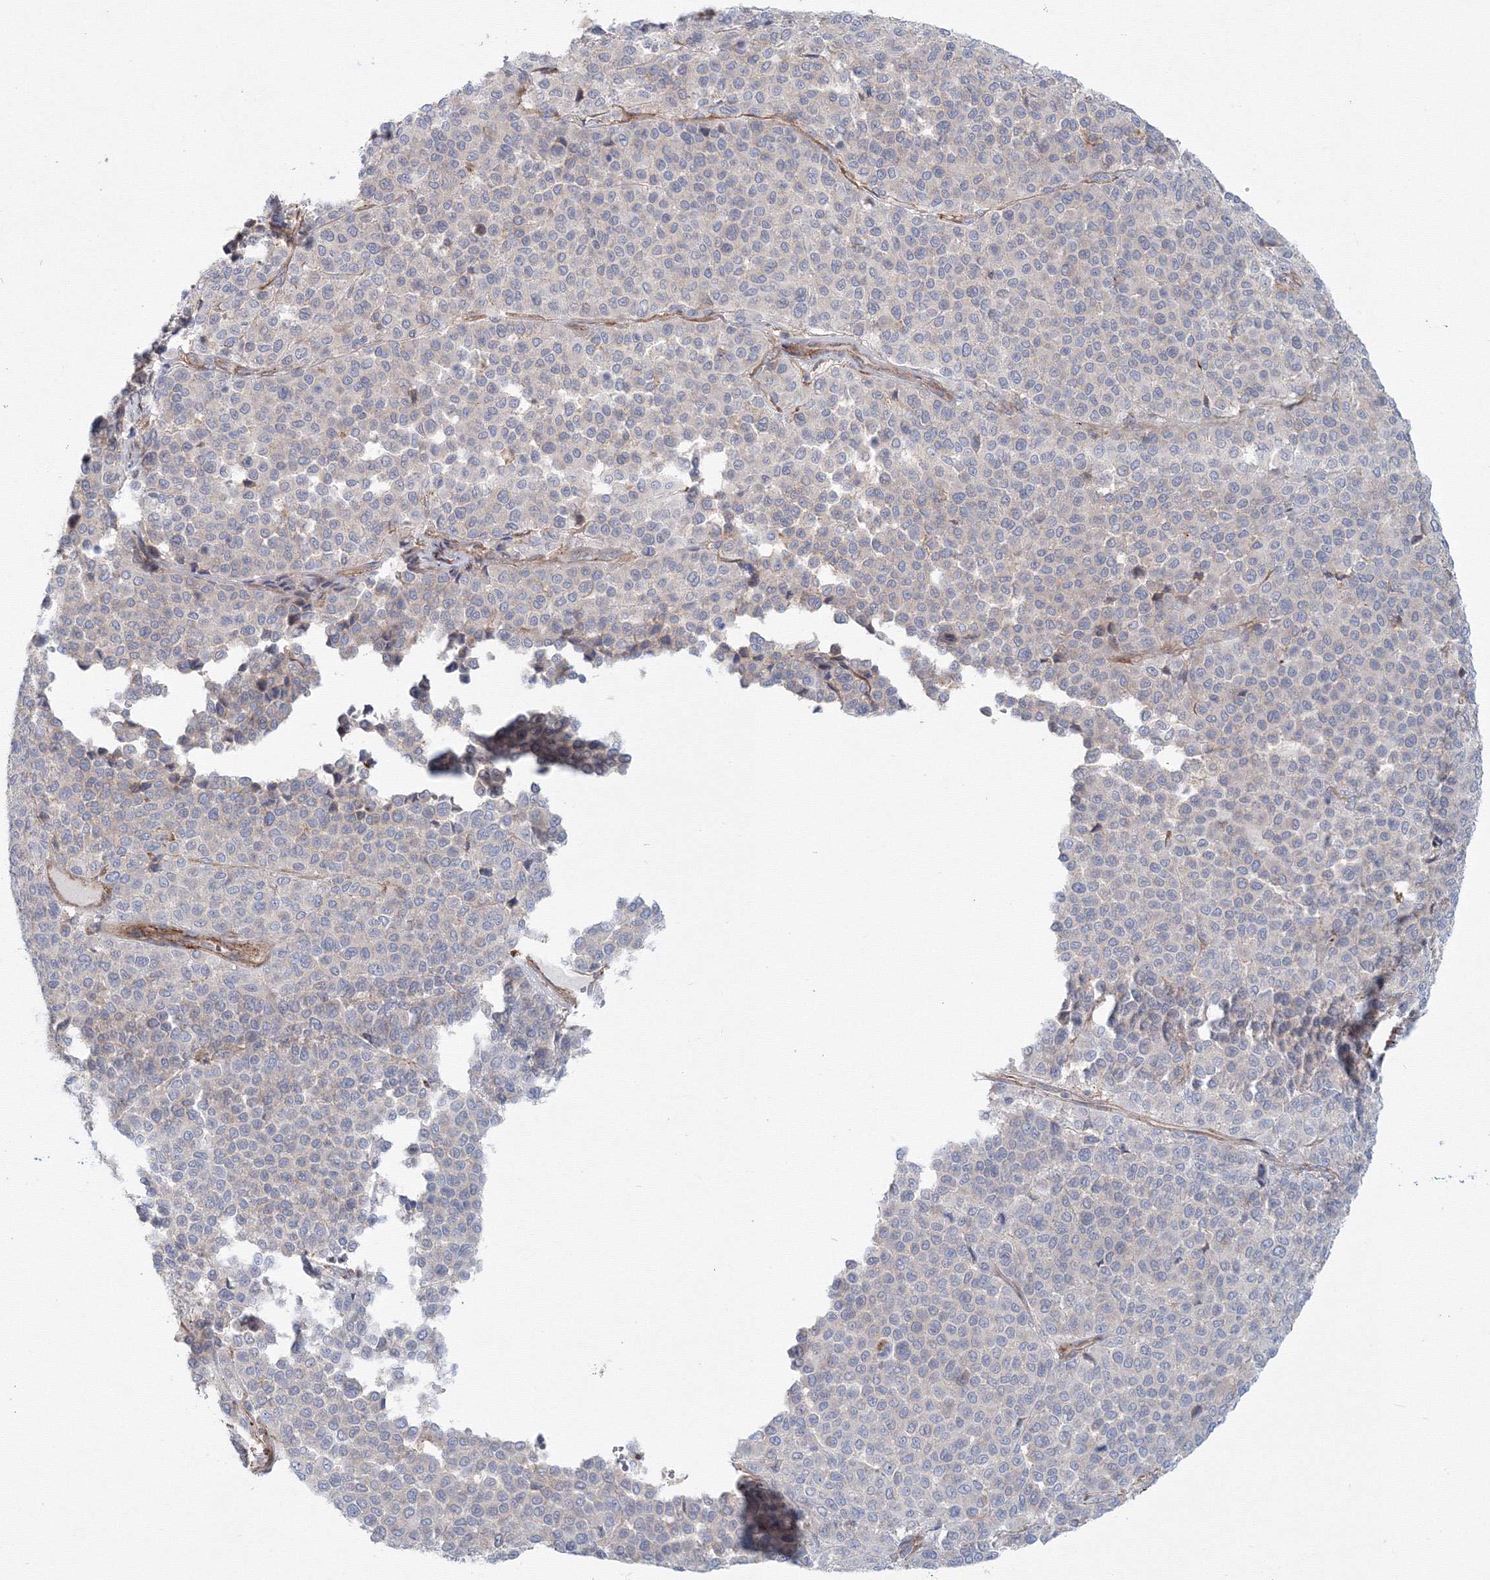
{"staining": {"intensity": "negative", "quantity": "none", "location": "none"}, "tissue": "melanoma", "cell_type": "Tumor cells", "image_type": "cancer", "snomed": [{"axis": "morphology", "description": "Malignant melanoma, Metastatic site"}, {"axis": "topography", "description": "Pancreas"}], "caption": "The immunohistochemistry (IHC) histopathology image has no significant staining in tumor cells of malignant melanoma (metastatic site) tissue. (Brightfield microscopy of DAB (3,3'-diaminobenzidine) IHC at high magnification).", "gene": "SH3PXD2A", "patient": {"sex": "female", "age": 30}}